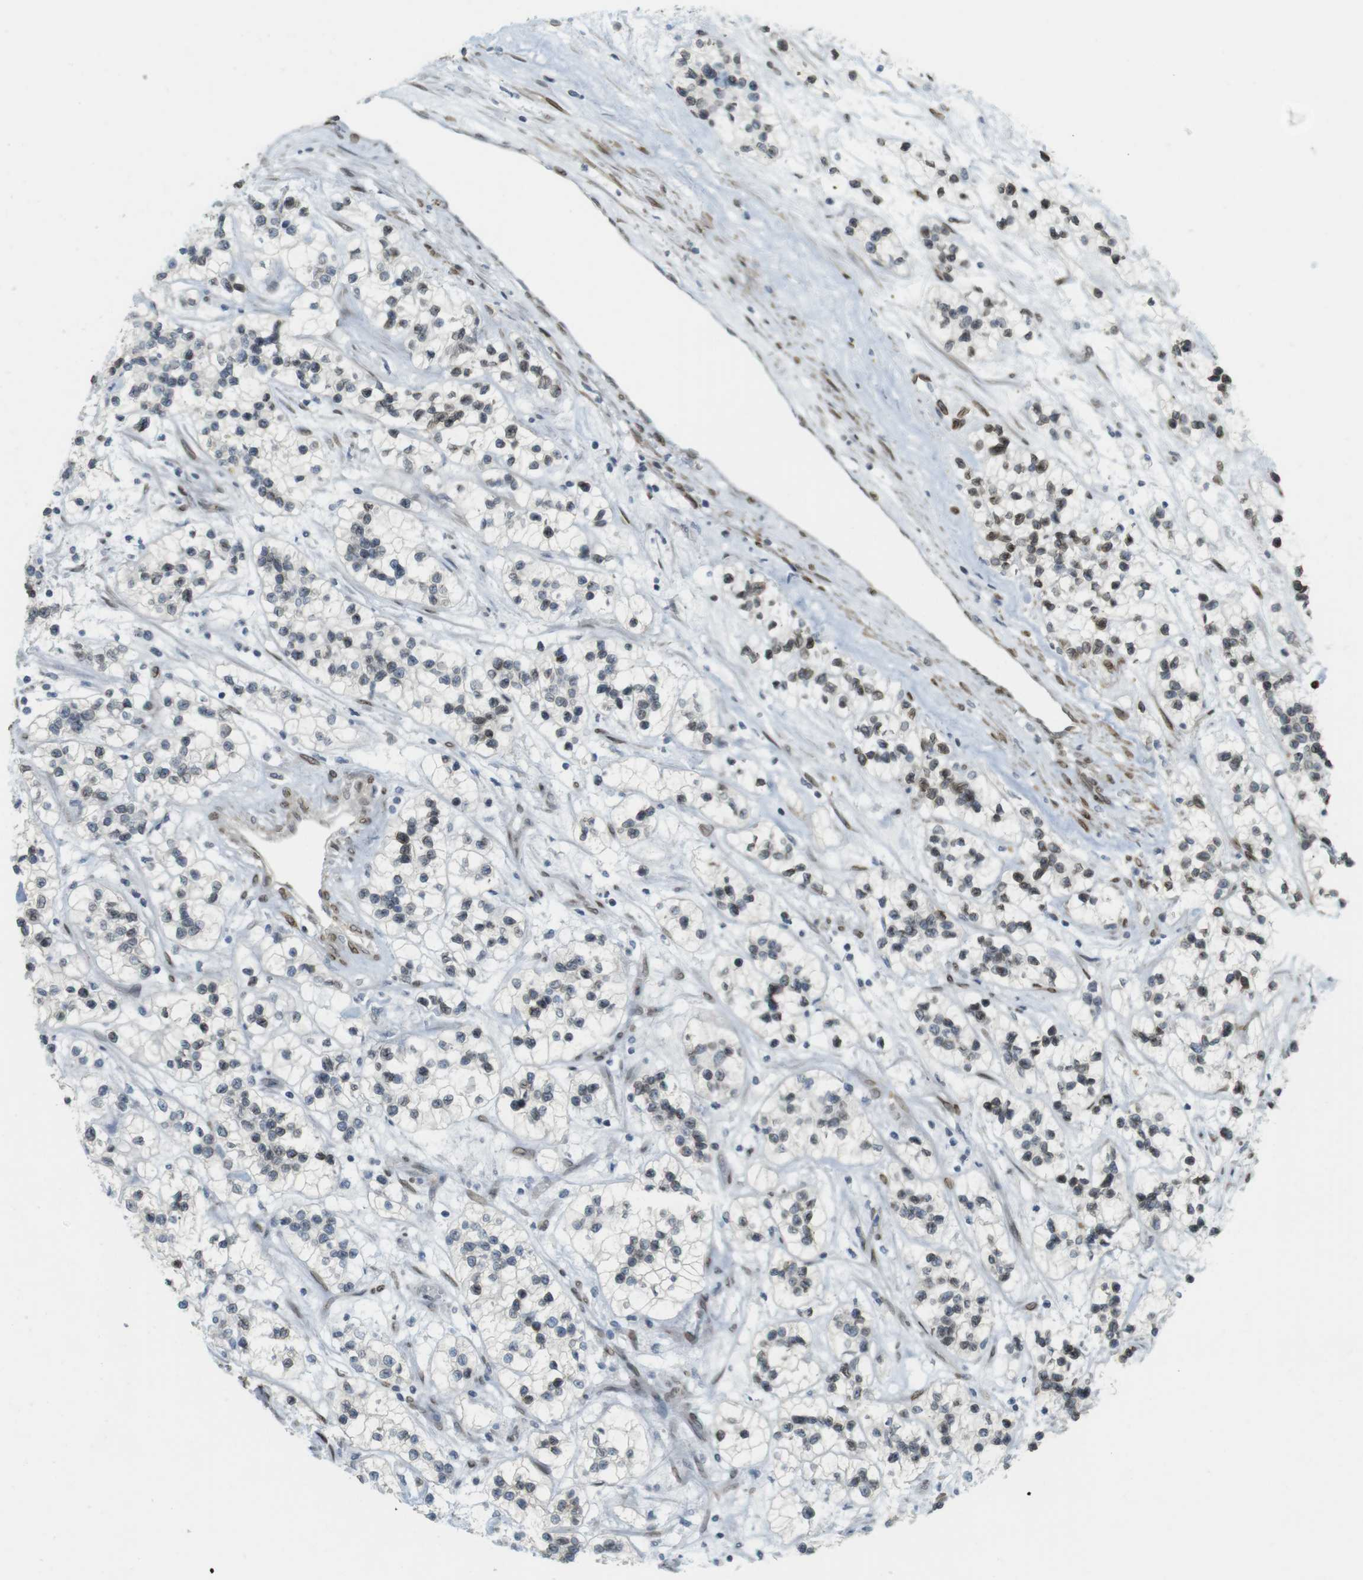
{"staining": {"intensity": "moderate", "quantity": "25%-75%", "location": "nuclear"}, "tissue": "renal cancer", "cell_type": "Tumor cells", "image_type": "cancer", "snomed": [{"axis": "morphology", "description": "Adenocarcinoma, NOS"}, {"axis": "topography", "description": "Kidney"}], "caption": "A photomicrograph showing moderate nuclear staining in approximately 25%-75% of tumor cells in renal cancer (adenocarcinoma), as visualized by brown immunohistochemical staining.", "gene": "ARL6IP6", "patient": {"sex": "female", "age": 57}}